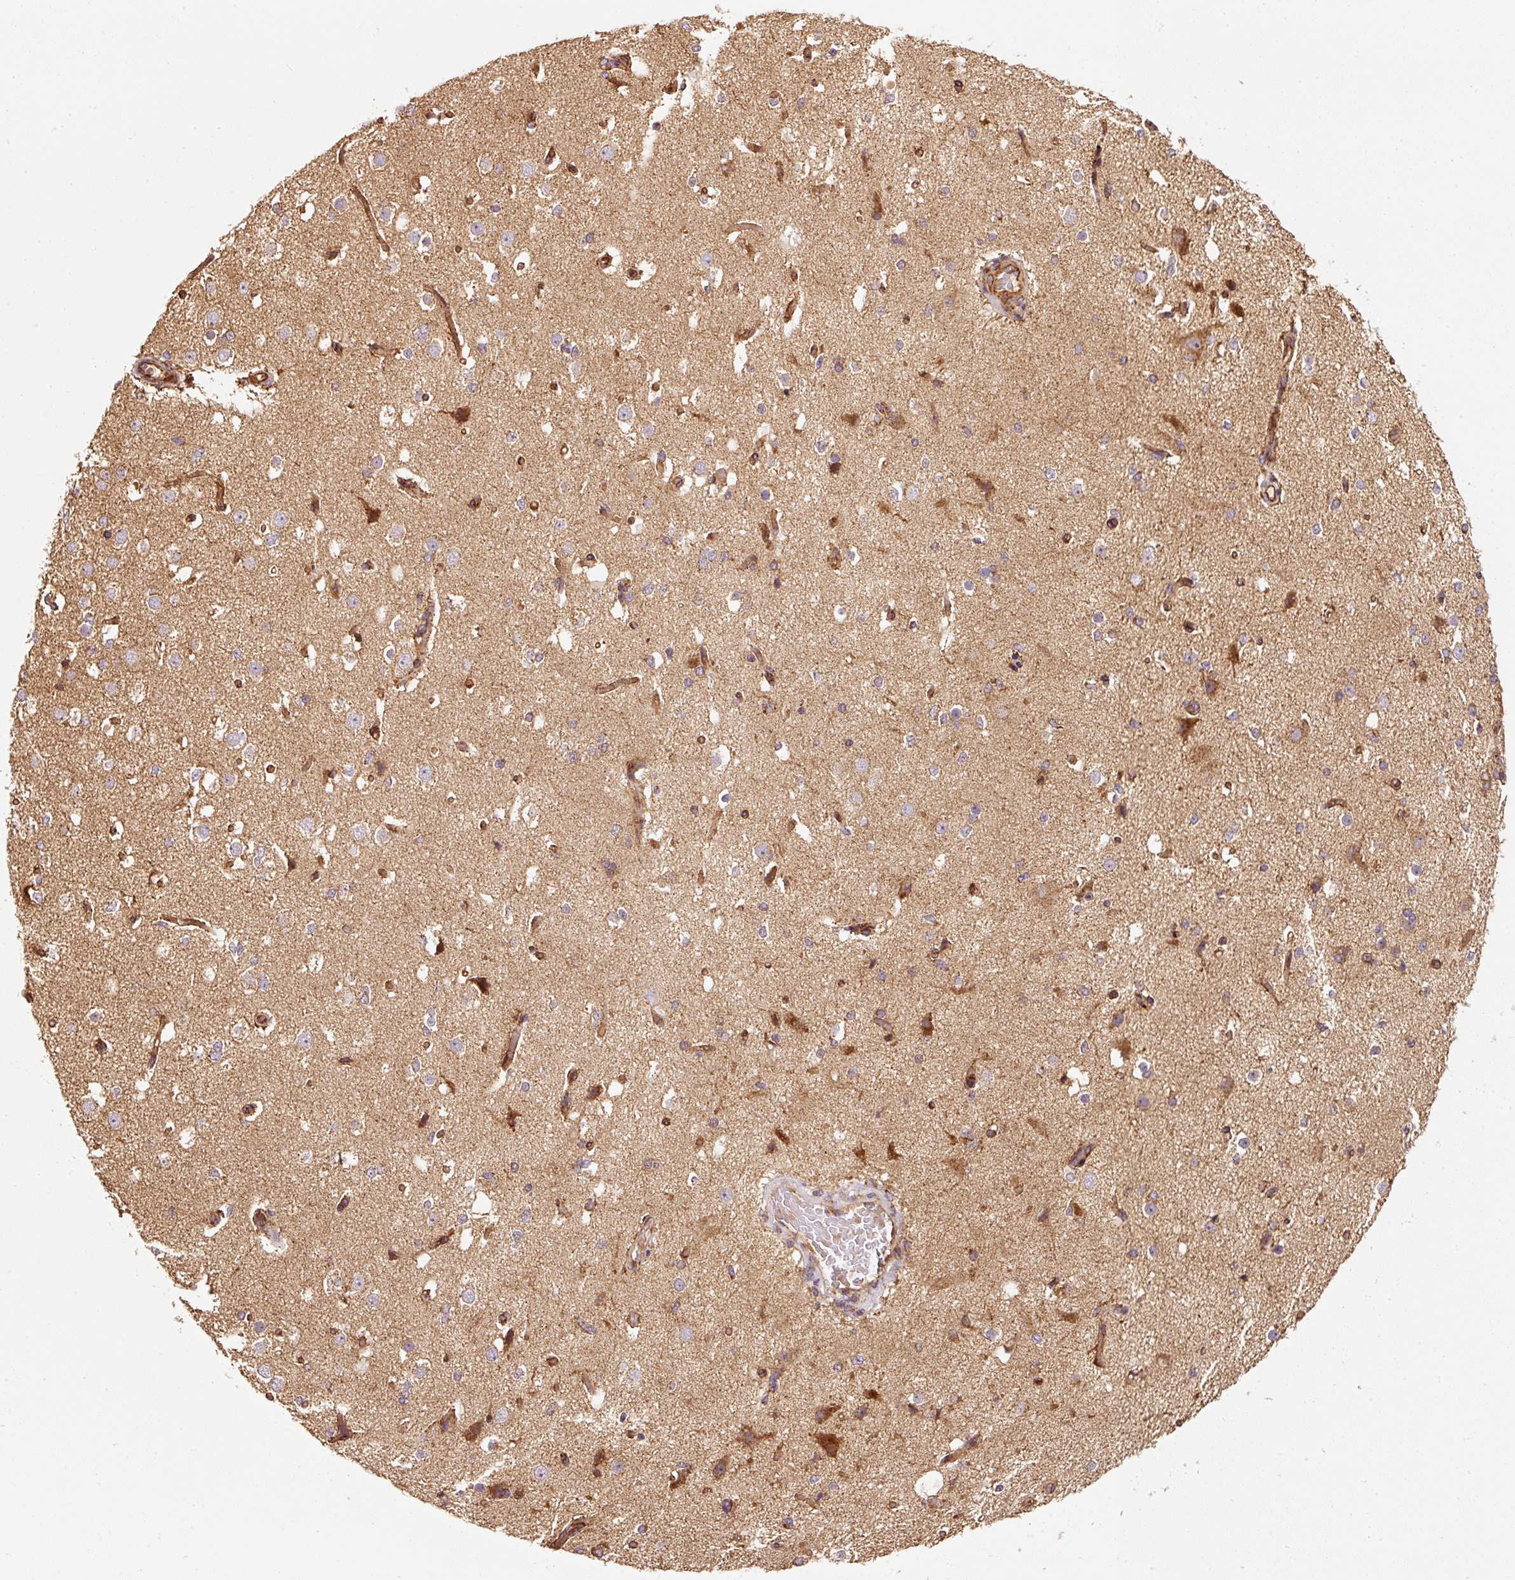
{"staining": {"intensity": "moderate", "quantity": ">75%", "location": "cytoplasmic/membranous"}, "tissue": "cerebral cortex", "cell_type": "Endothelial cells", "image_type": "normal", "snomed": [{"axis": "morphology", "description": "Normal tissue, NOS"}, {"axis": "morphology", "description": "Inflammation, NOS"}, {"axis": "topography", "description": "Cerebral cortex"}], "caption": "High-power microscopy captured an immunohistochemistry image of benign cerebral cortex, revealing moderate cytoplasmic/membranous expression in about >75% of endothelial cells. (brown staining indicates protein expression, while blue staining denotes nuclei).", "gene": "ISCU", "patient": {"sex": "male", "age": 6}}